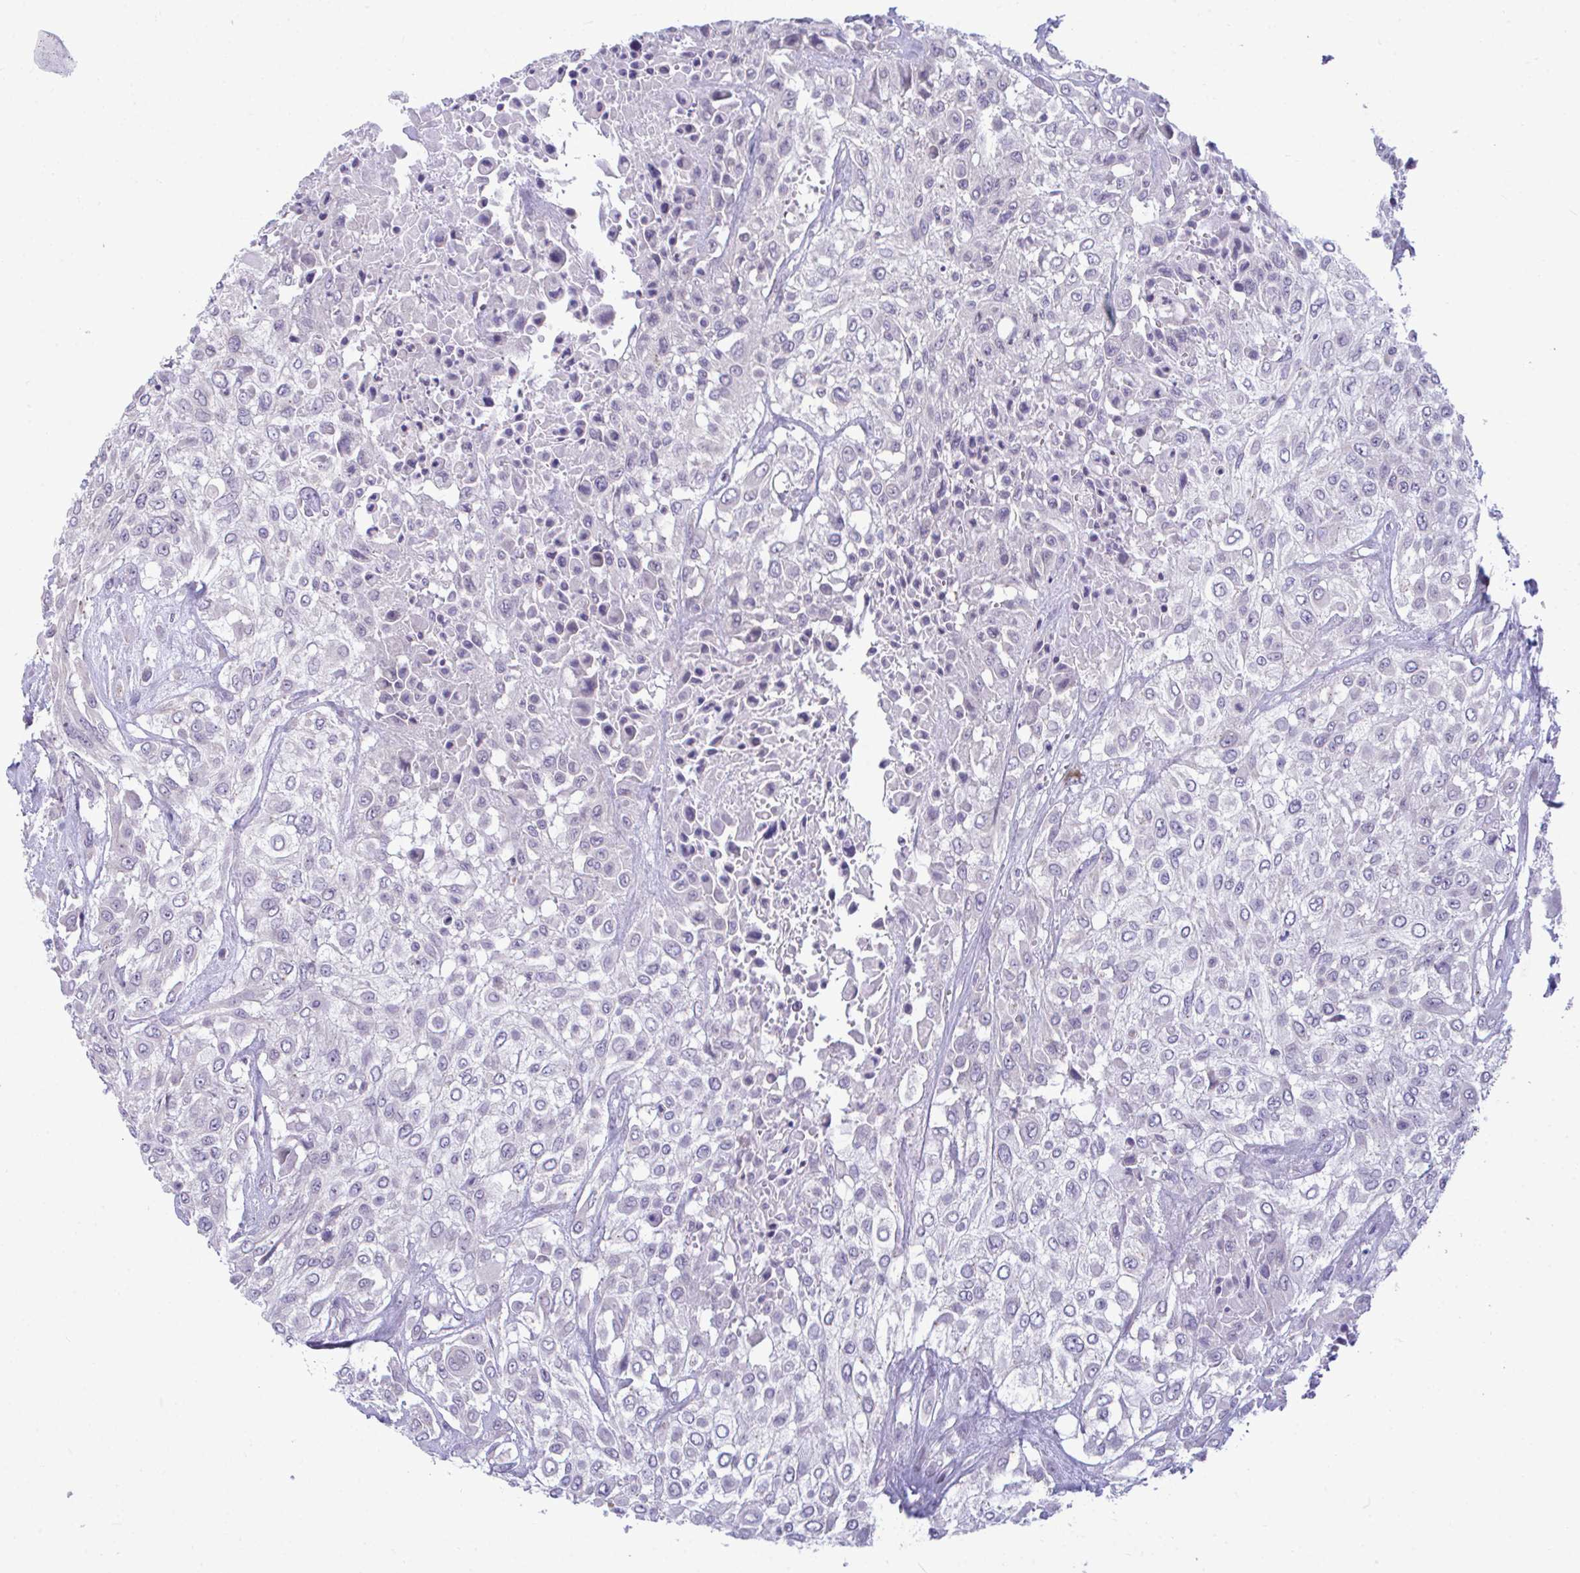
{"staining": {"intensity": "negative", "quantity": "none", "location": "none"}, "tissue": "urothelial cancer", "cell_type": "Tumor cells", "image_type": "cancer", "snomed": [{"axis": "morphology", "description": "Urothelial carcinoma, High grade"}, {"axis": "topography", "description": "Urinary bladder"}], "caption": "High power microscopy image of an immunohistochemistry histopathology image of high-grade urothelial carcinoma, revealing no significant expression in tumor cells.", "gene": "PIGK", "patient": {"sex": "male", "age": 57}}